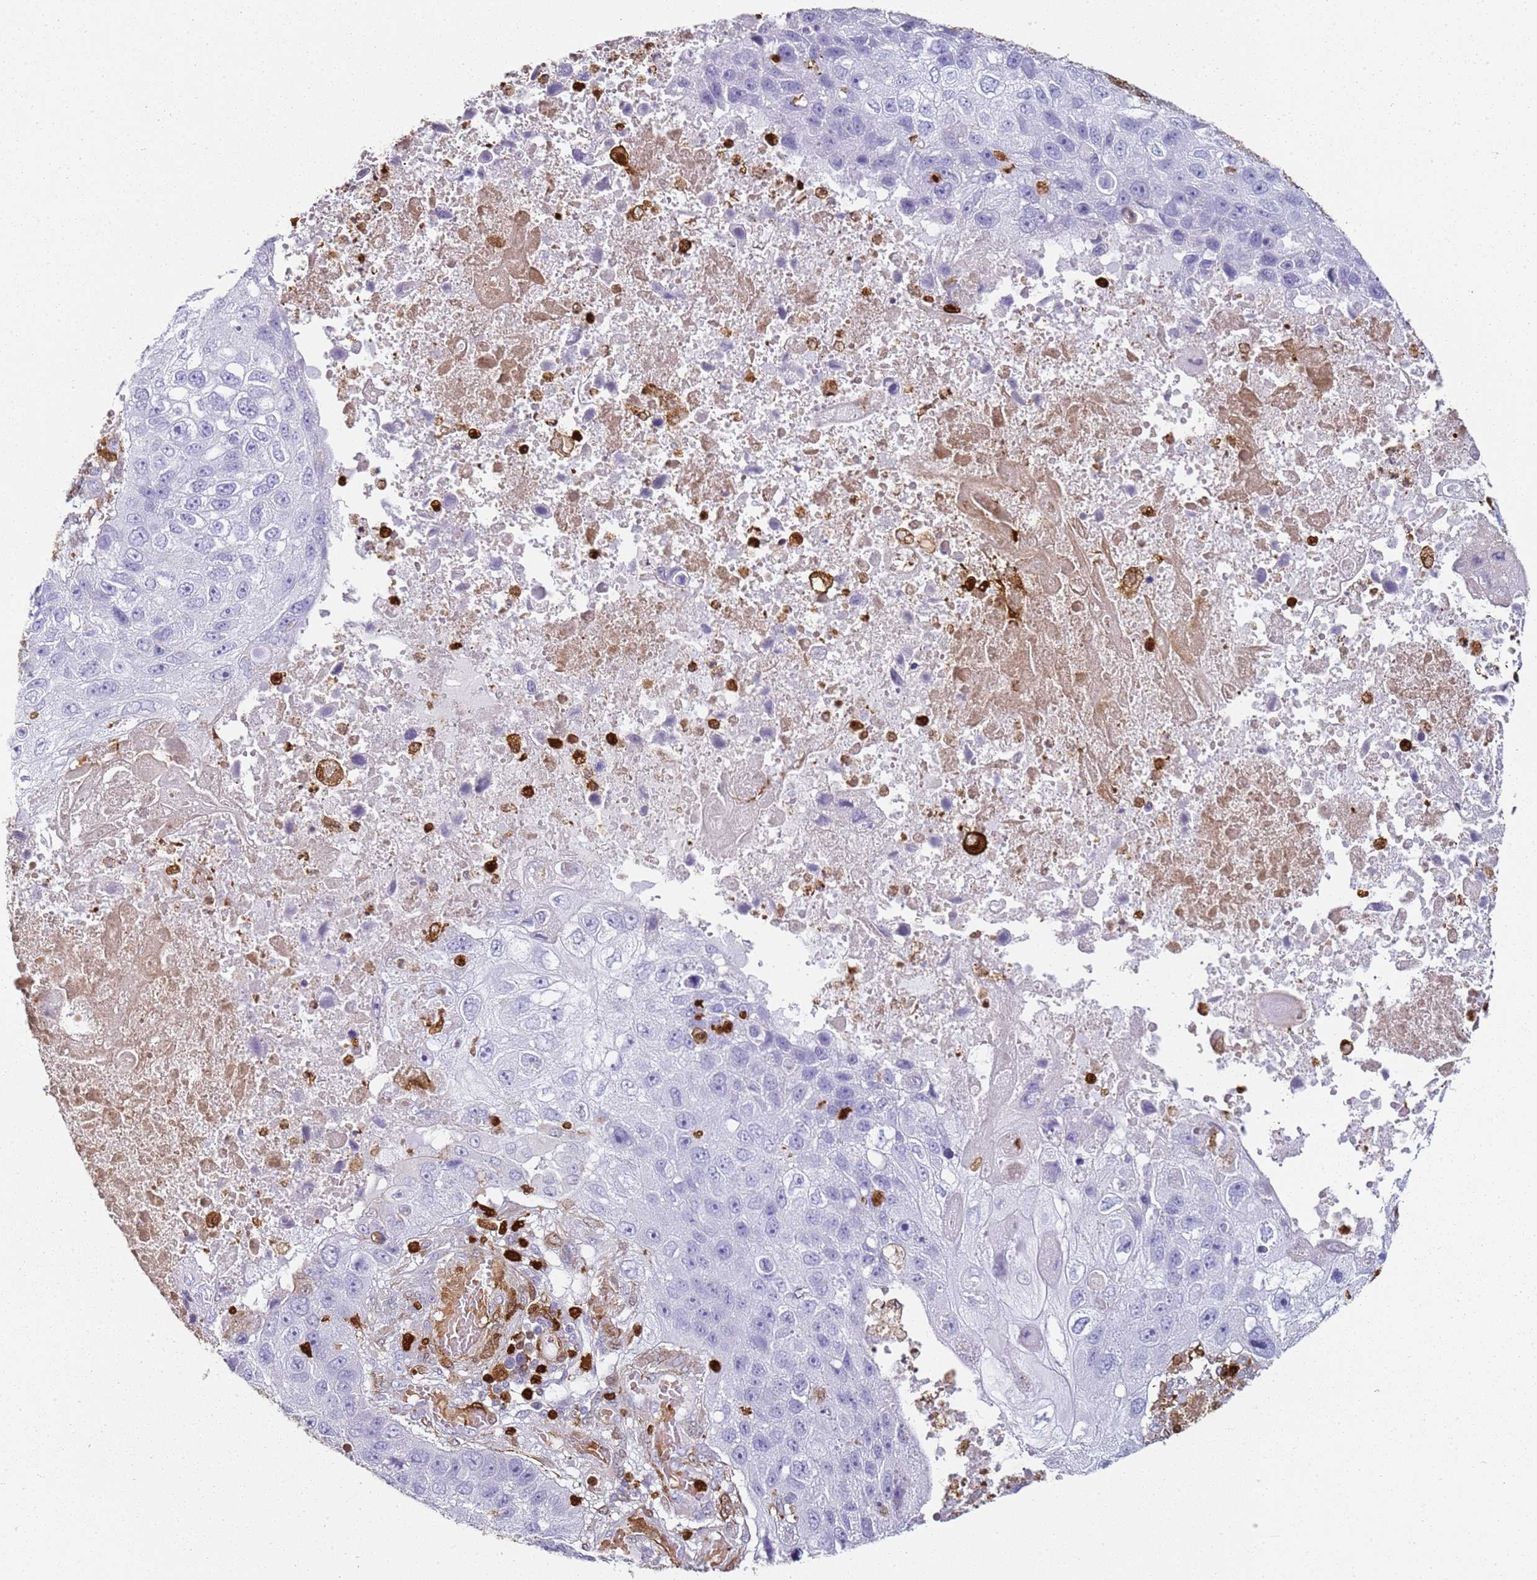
{"staining": {"intensity": "negative", "quantity": "none", "location": "none"}, "tissue": "lung cancer", "cell_type": "Tumor cells", "image_type": "cancer", "snomed": [{"axis": "morphology", "description": "Squamous cell carcinoma, NOS"}, {"axis": "topography", "description": "Lung"}], "caption": "Photomicrograph shows no significant protein positivity in tumor cells of squamous cell carcinoma (lung).", "gene": "S100A4", "patient": {"sex": "male", "age": 61}}